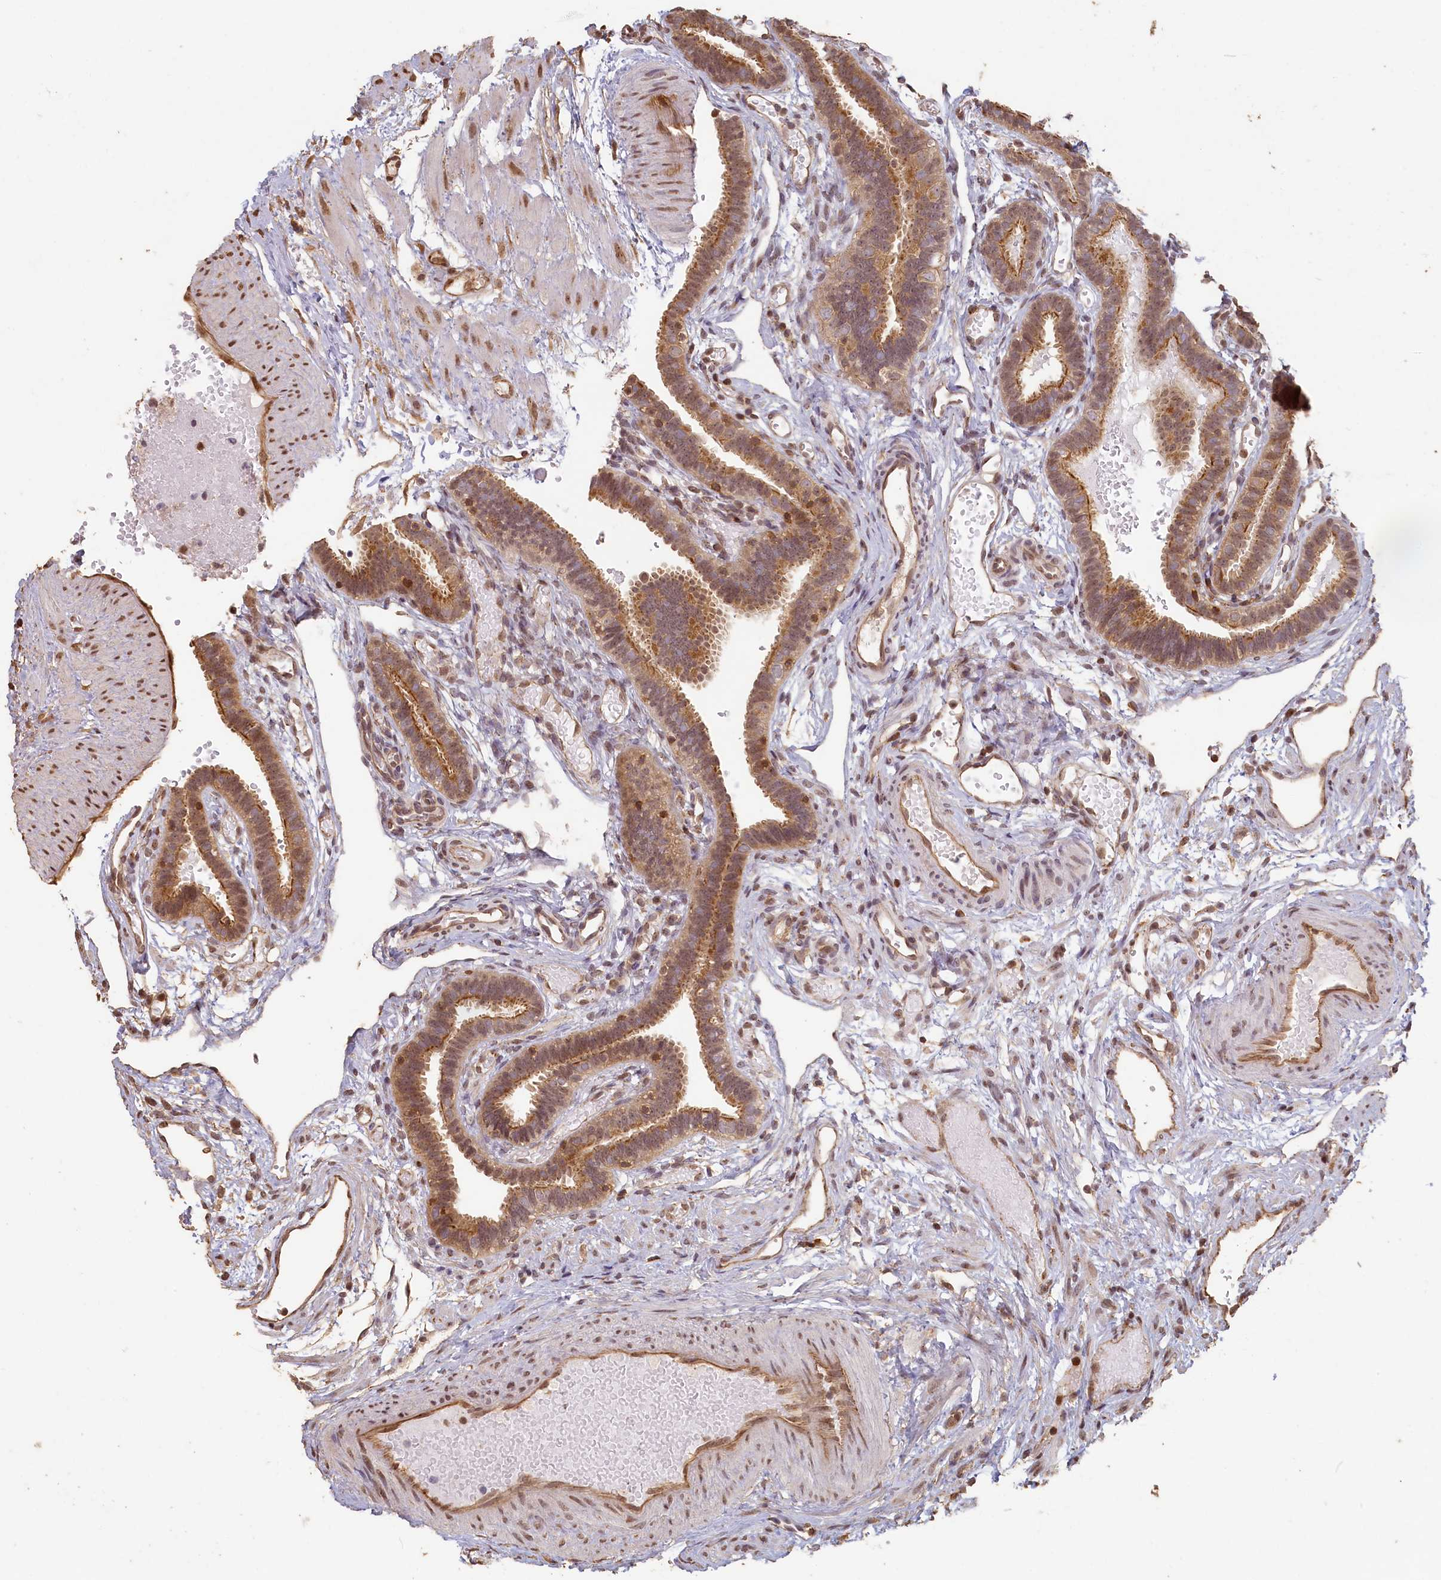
{"staining": {"intensity": "moderate", "quantity": ">75%", "location": "cytoplasmic/membranous"}, "tissue": "fallopian tube", "cell_type": "Glandular cells", "image_type": "normal", "snomed": [{"axis": "morphology", "description": "Normal tissue, NOS"}, {"axis": "topography", "description": "Fallopian tube"}], "caption": "Immunohistochemical staining of normal human fallopian tube exhibits >75% levels of moderate cytoplasmic/membranous protein positivity in approximately >75% of glandular cells. (Brightfield microscopy of DAB IHC at high magnification).", "gene": "MADD", "patient": {"sex": "female", "age": 37}}